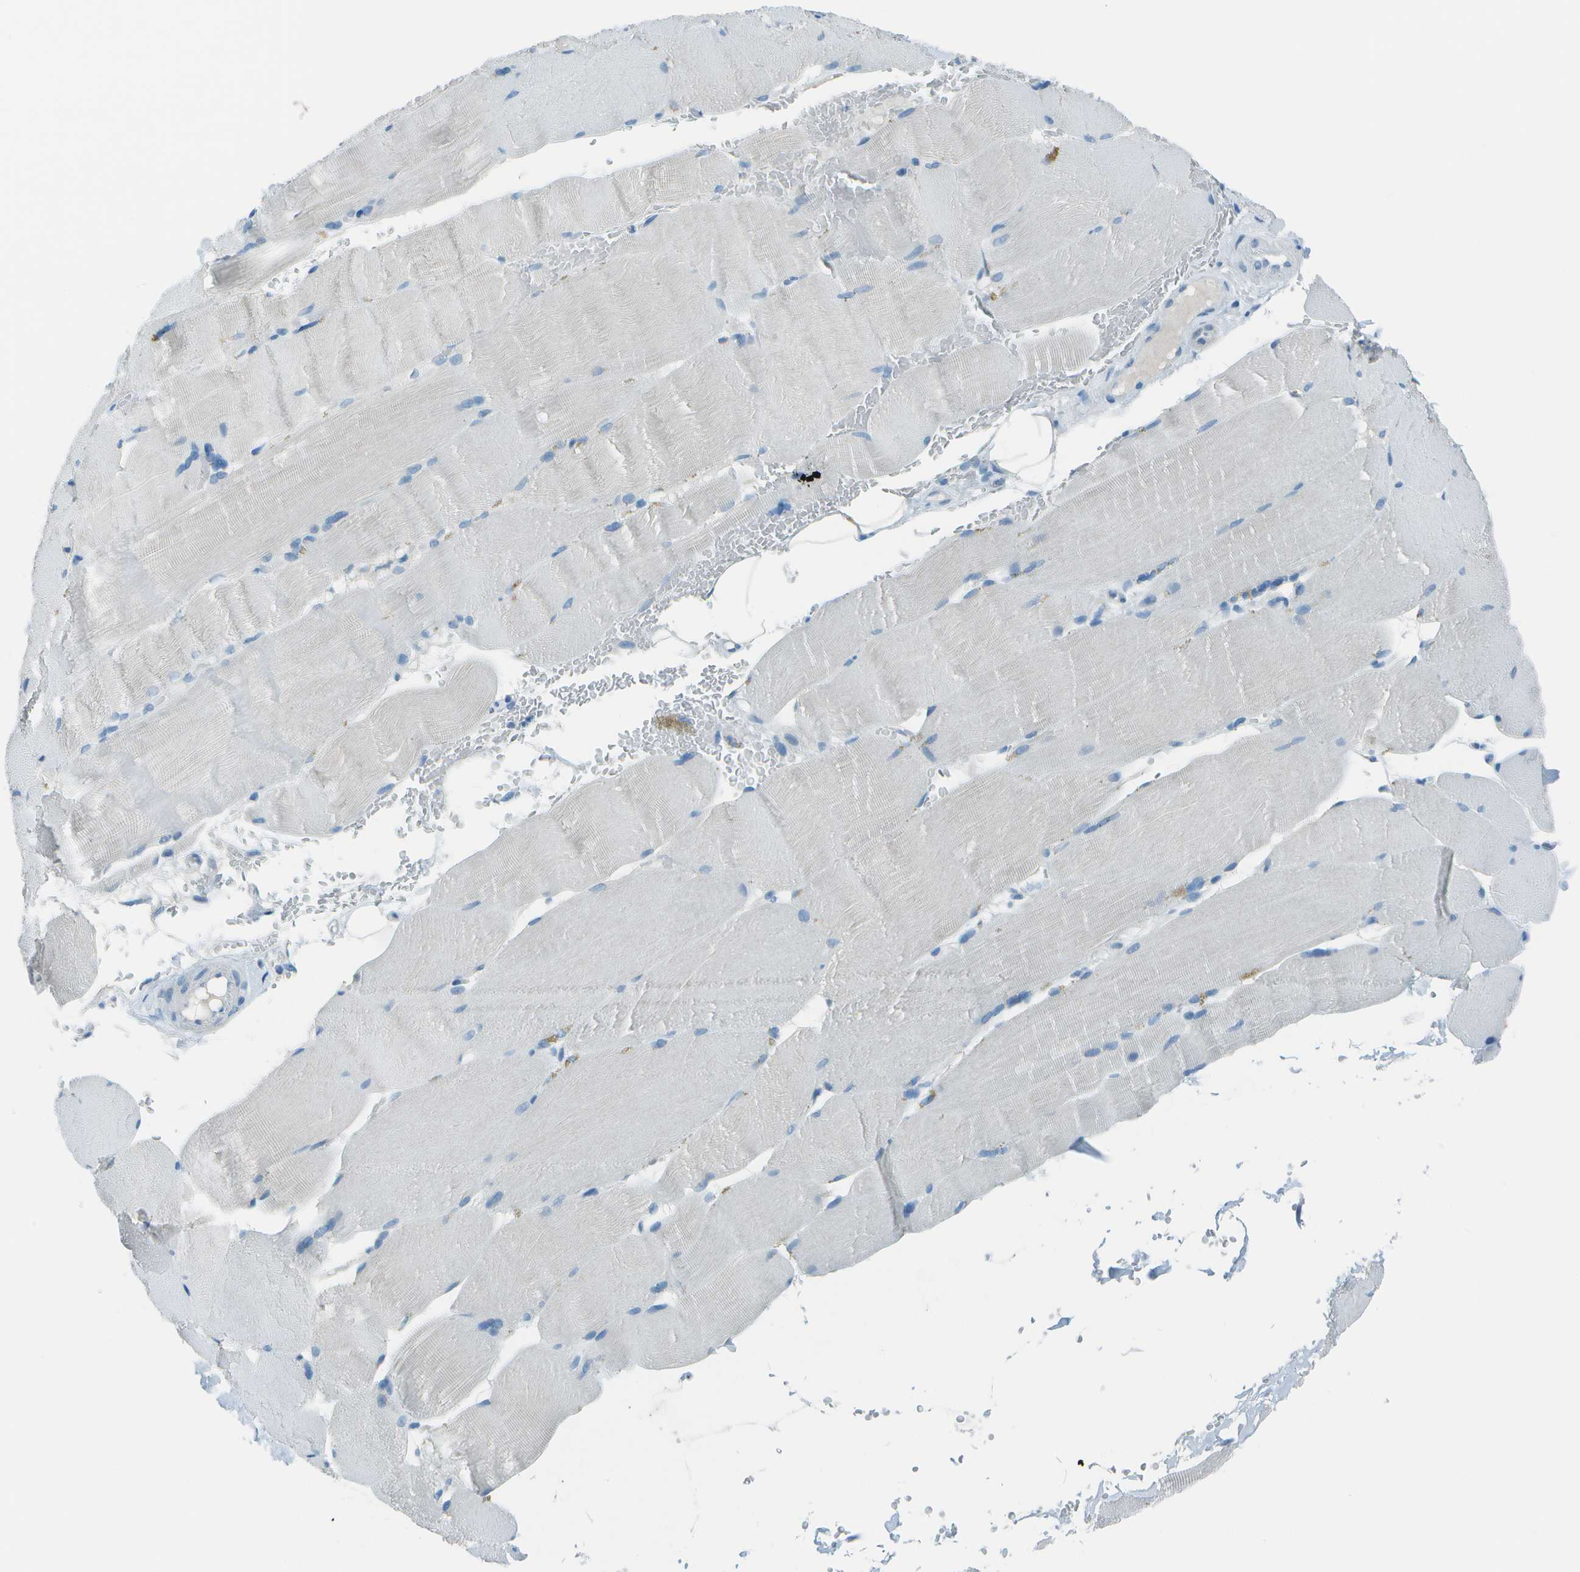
{"staining": {"intensity": "negative", "quantity": "none", "location": "none"}, "tissue": "skeletal muscle", "cell_type": "Myocytes", "image_type": "normal", "snomed": [{"axis": "morphology", "description": "Normal tissue, NOS"}, {"axis": "topography", "description": "Skin"}, {"axis": "topography", "description": "Skeletal muscle"}], "caption": "Human skeletal muscle stained for a protein using IHC displays no expression in myocytes.", "gene": "FGF1", "patient": {"sex": "male", "age": 83}}